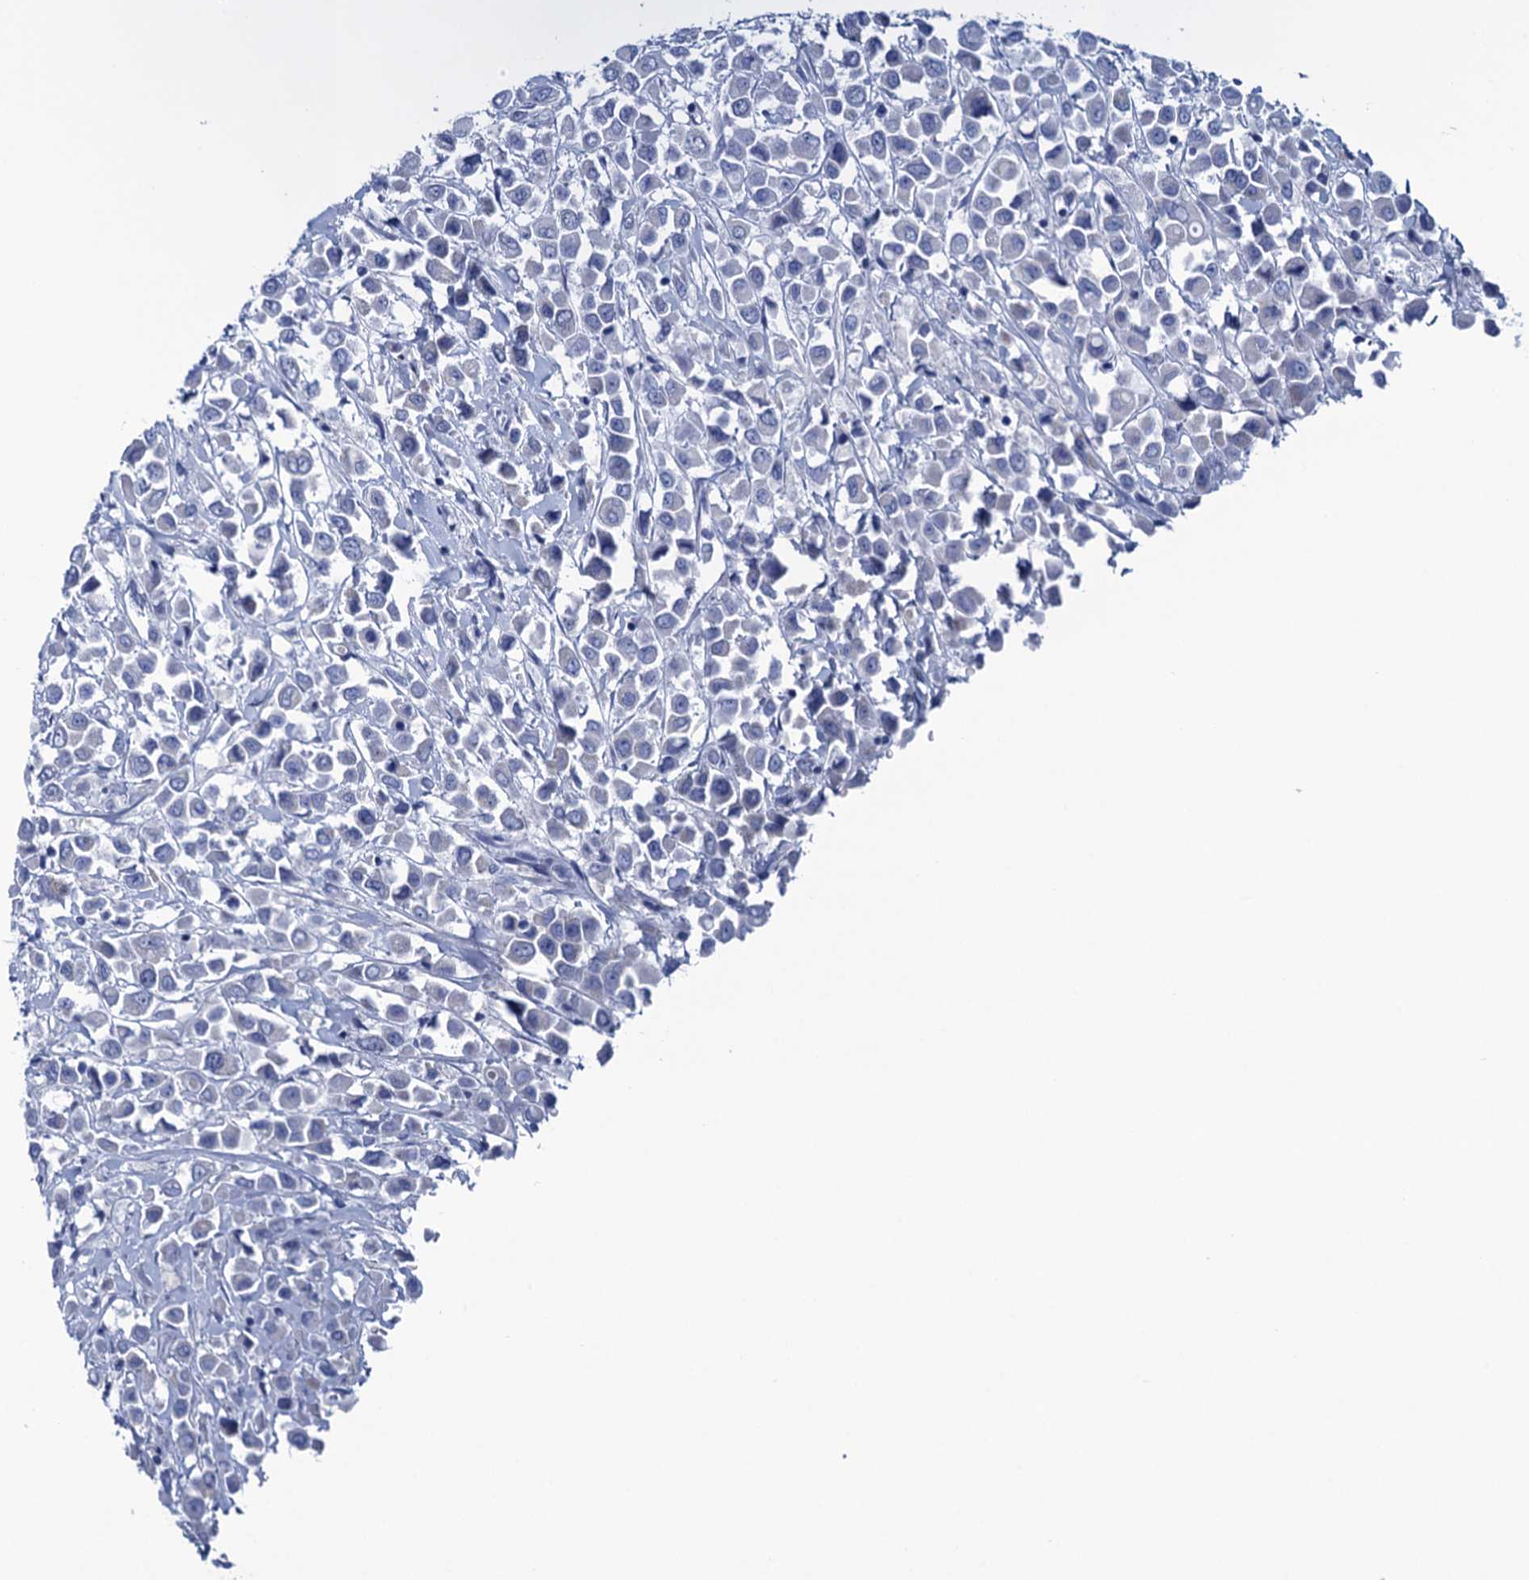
{"staining": {"intensity": "negative", "quantity": "none", "location": "none"}, "tissue": "breast cancer", "cell_type": "Tumor cells", "image_type": "cancer", "snomed": [{"axis": "morphology", "description": "Duct carcinoma"}, {"axis": "topography", "description": "Breast"}], "caption": "A micrograph of human breast cancer (intraductal carcinoma) is negative for staining in tumor cells. (DAB immunohistochemistry (IHC) with hematoxylin counter stain).", "gene": "RHCG", "patient": {"sex": "female", "age": 61}}